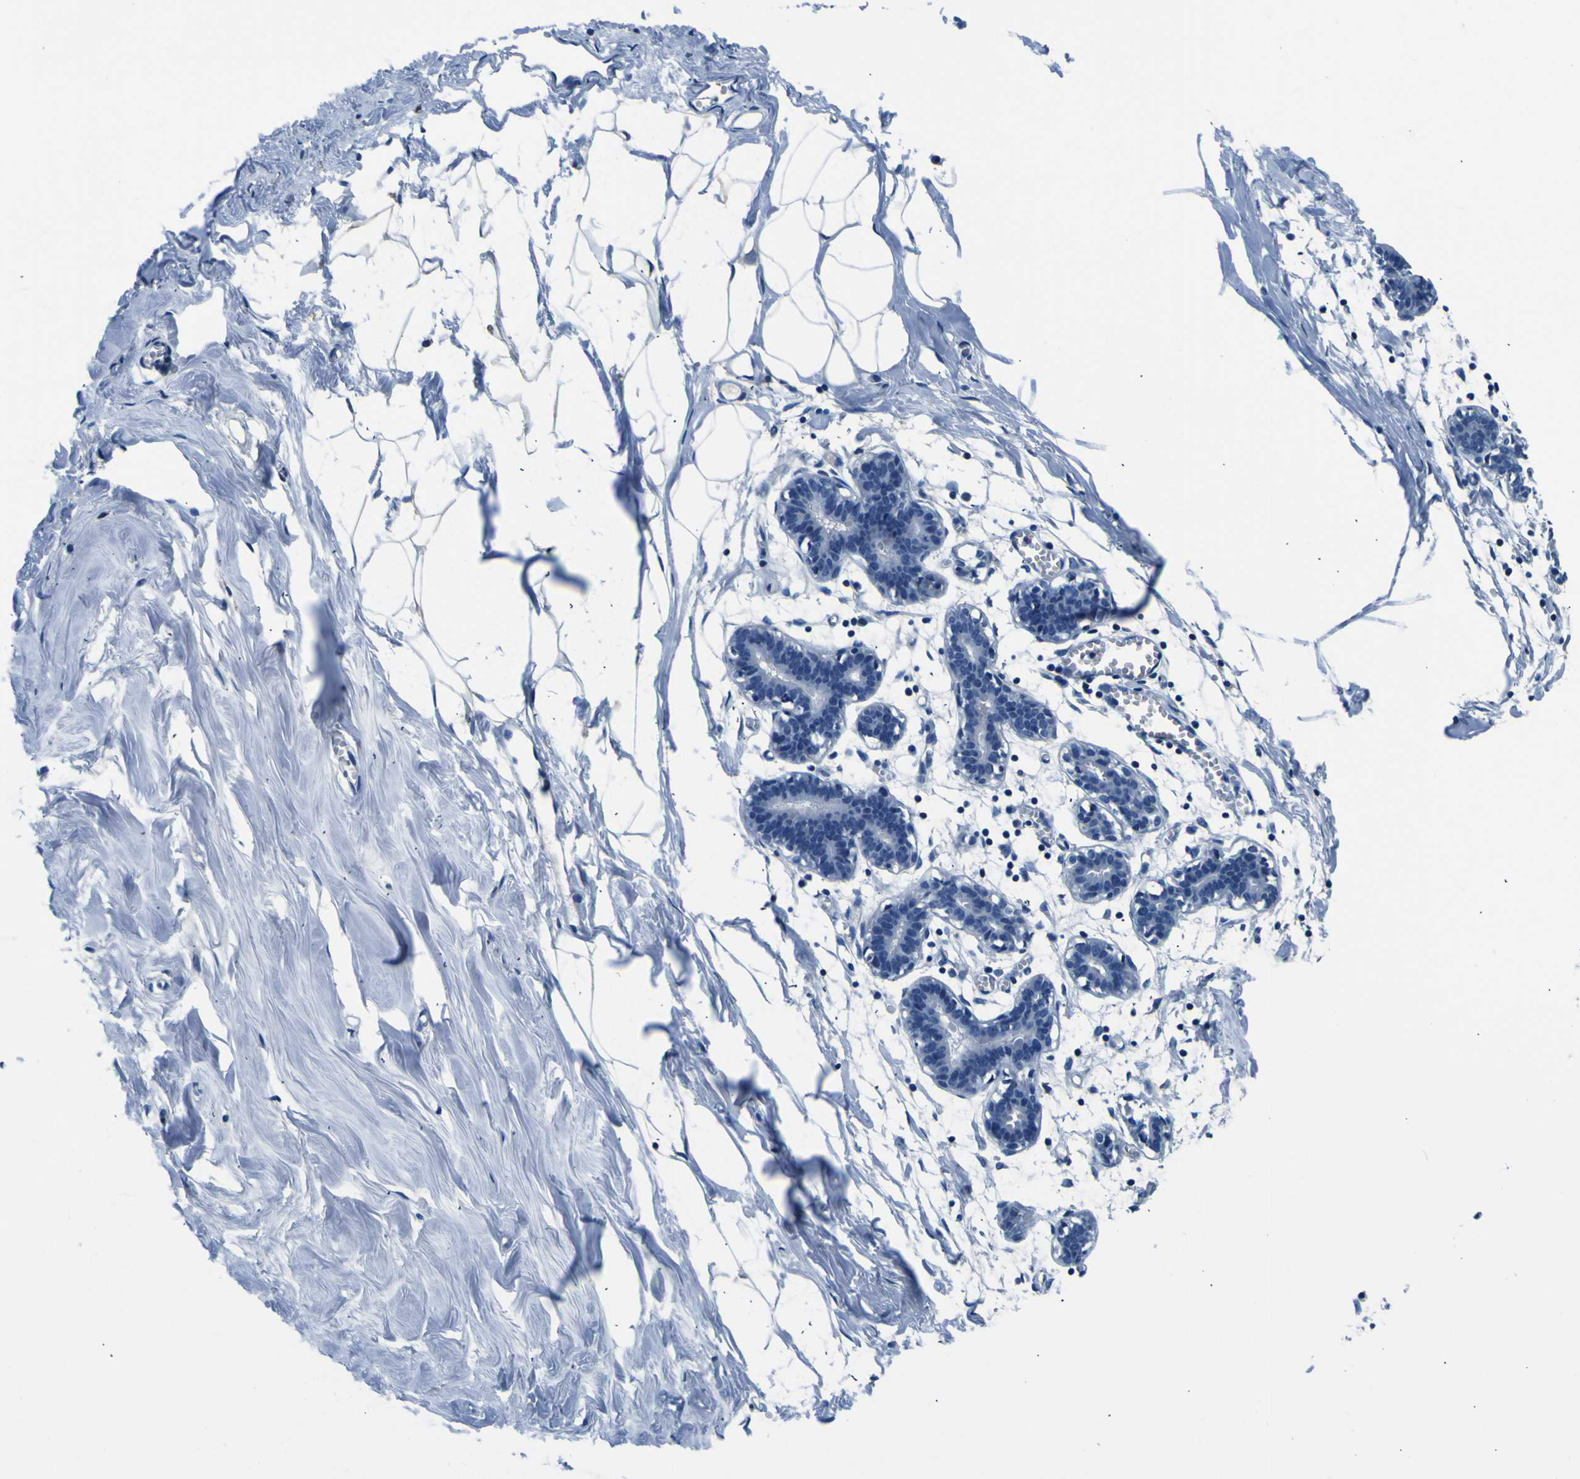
{"staining": {"intensity": "negative", "quantity": "none", "location": "none"}, "tissue": "breast", "cell_type": "Adipocytes", "image_type": "normal", "snomed": [{"axis": "morphology", "description": "Normal tissue, NOS"}, {"axis": "topography", "description": "Breast"}], "caption": "An immunohistochemistry (IHC) histopathology image of normal breast is shown. There is no staining in adipocytes of breast. (Stains: DAB (3,3'-diaminobenzidine) IHC with hematoxylin counter stain, Microscopy: brightfield microscopy at high magnification).", "gene": "ADGRA2", "patient": {"sex": "female", "age": 27}}